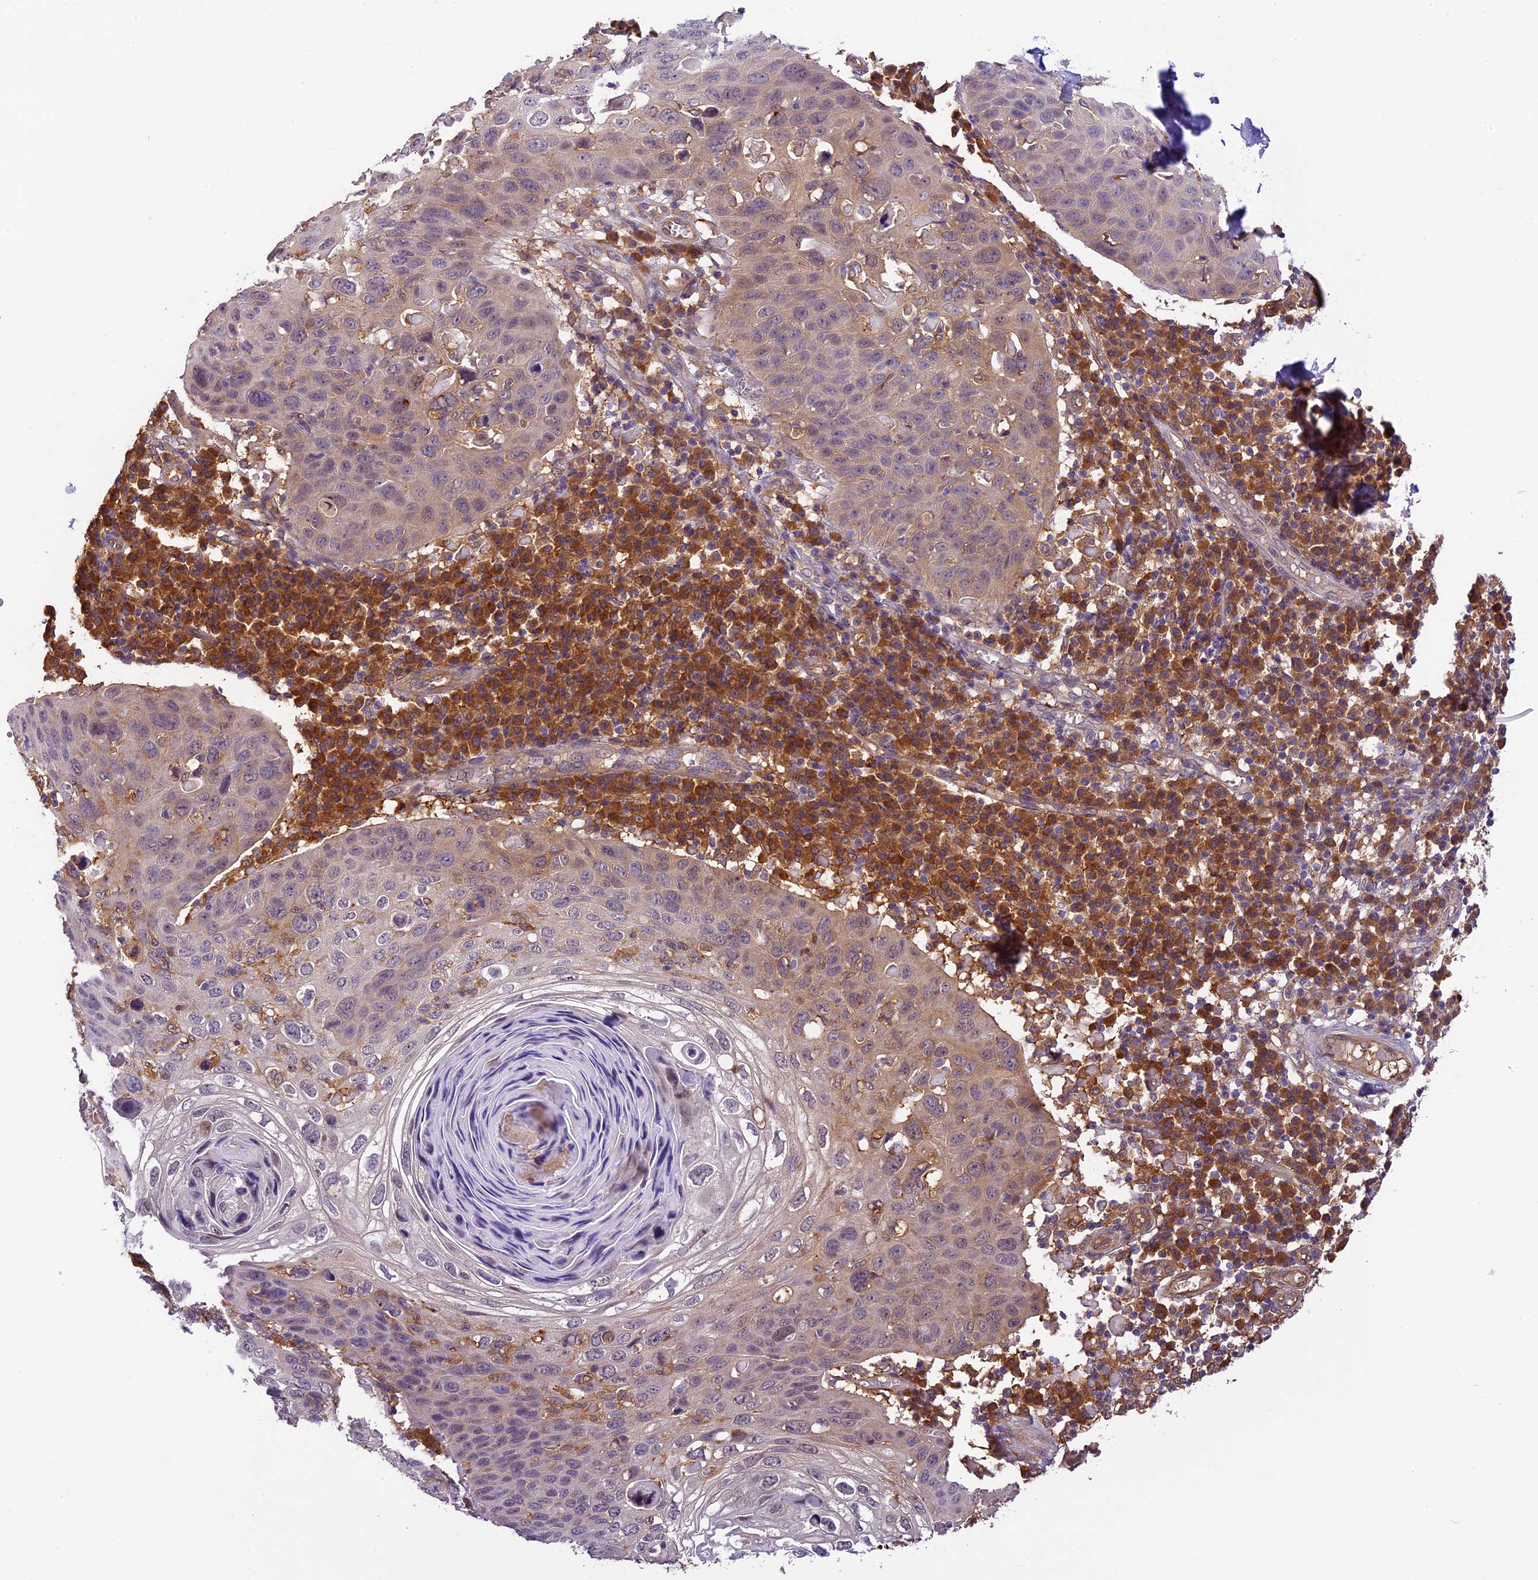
{"staining": {"intensity": "weak", "quantity": "<25%", "location": "cytoplasmic/membranous"}, "tissue": "skin cancer", "cell_type": "Tumor cells", "image_type": "cancer", "snomed": [{"axis": "morphology", "description": "Squamous cell carcinoma, NOS"}, {"axis": "topography", "description": "Skin"}], "caption": "High power microscopy micrograph of an immunohistochemistry micrograph of squamous cell carcinoma (skin), revealing no significant positivity in tumor cells.", "gene": "NEK8", "patient": {"sex": "female", "age": 90}}